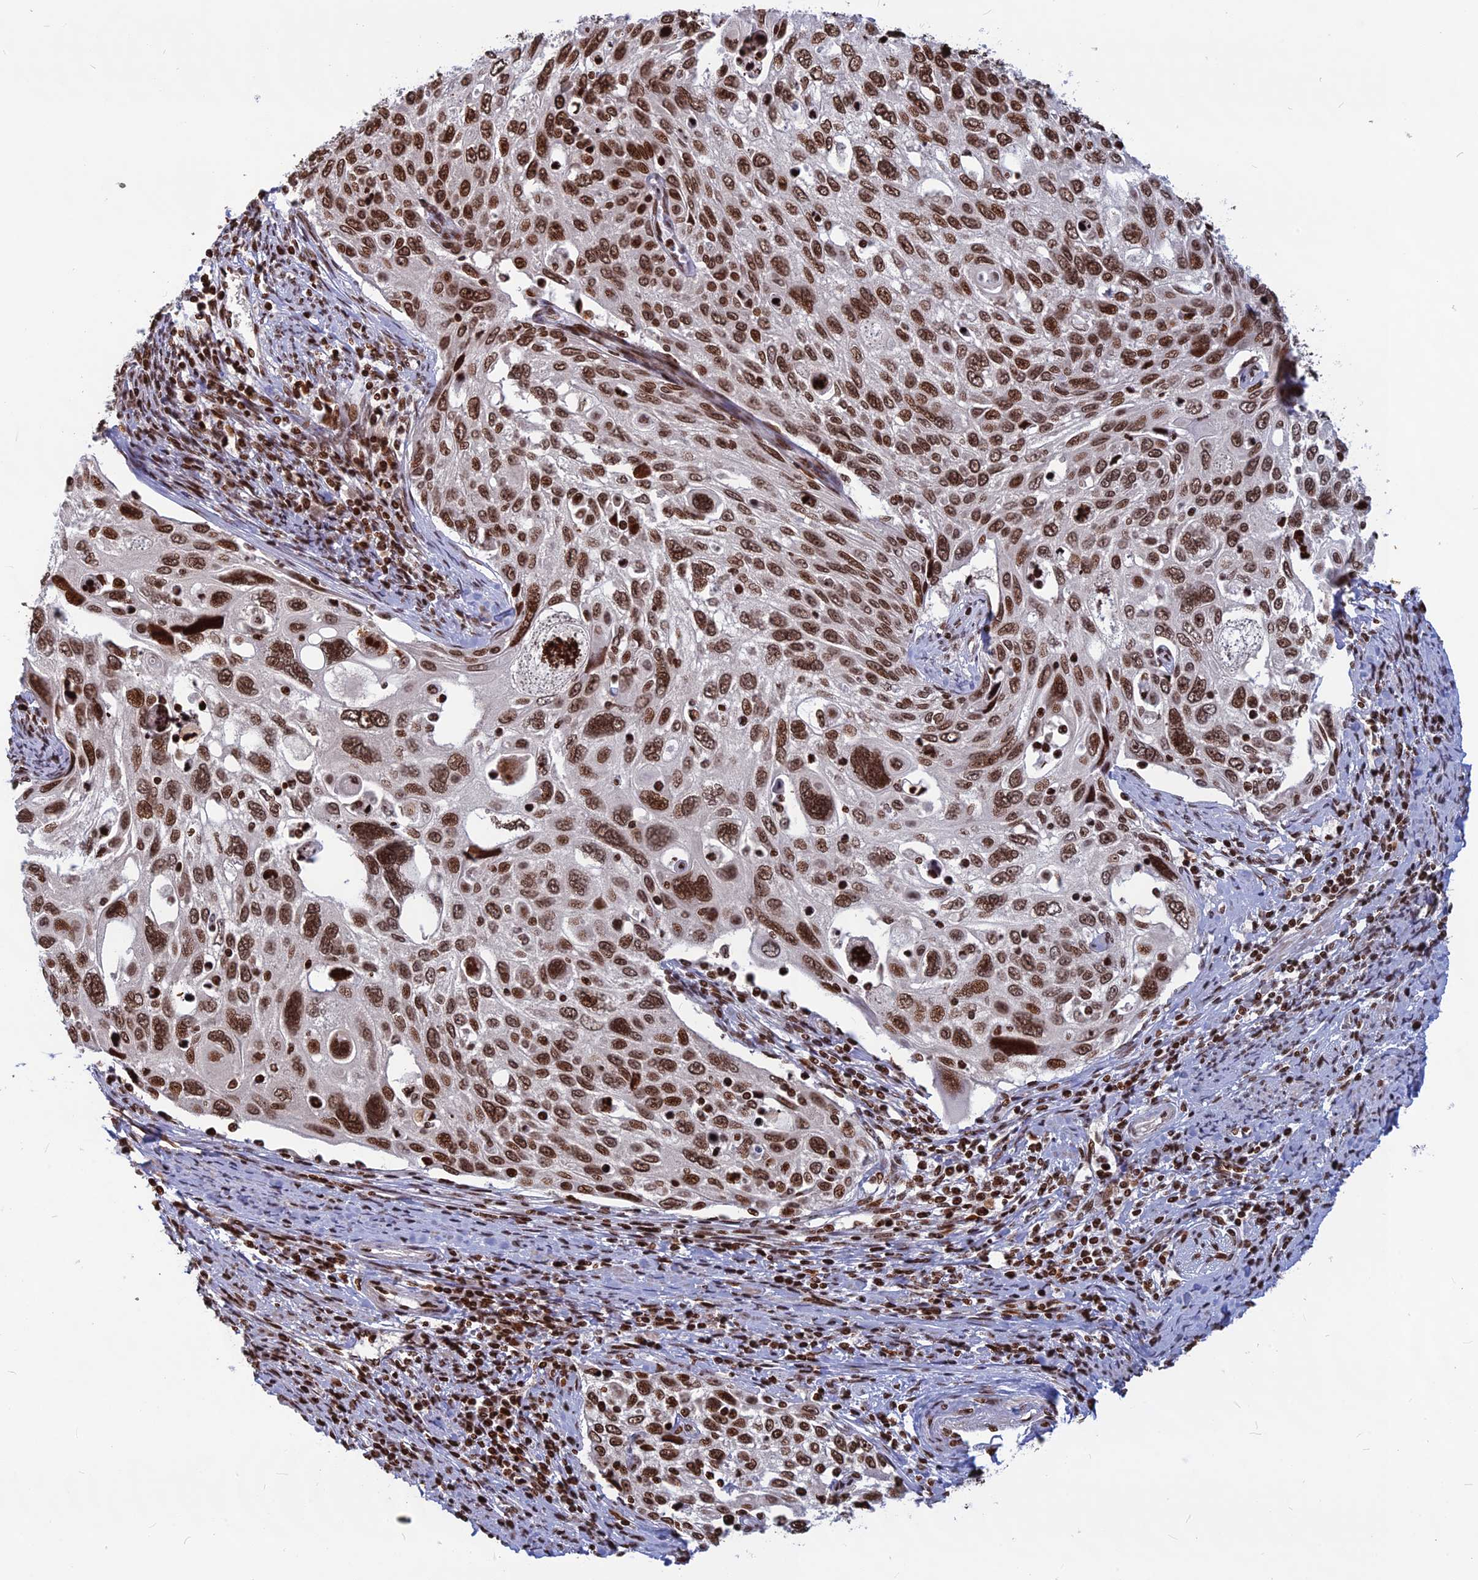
{"staining": {"intensity": "moderate", "quantity": ">75%", "location": "nuclear"}, "tissue": "cervical cancer", "cell_type": "Tumor cells", "image_type": "cancer", "snomed": [{"axis": "morphology", "description": "Squamous cell carcinoma, NOS"}, {"axis": "topography", "description": "Cervix"}], "caption": "The immunohistochemical stain labels moderate nuclear positivity in tumor cells of cervical squamous cell carcinoma tissue.", "gene": "TET2", "patient": {"sex": "female", "age": 70}}